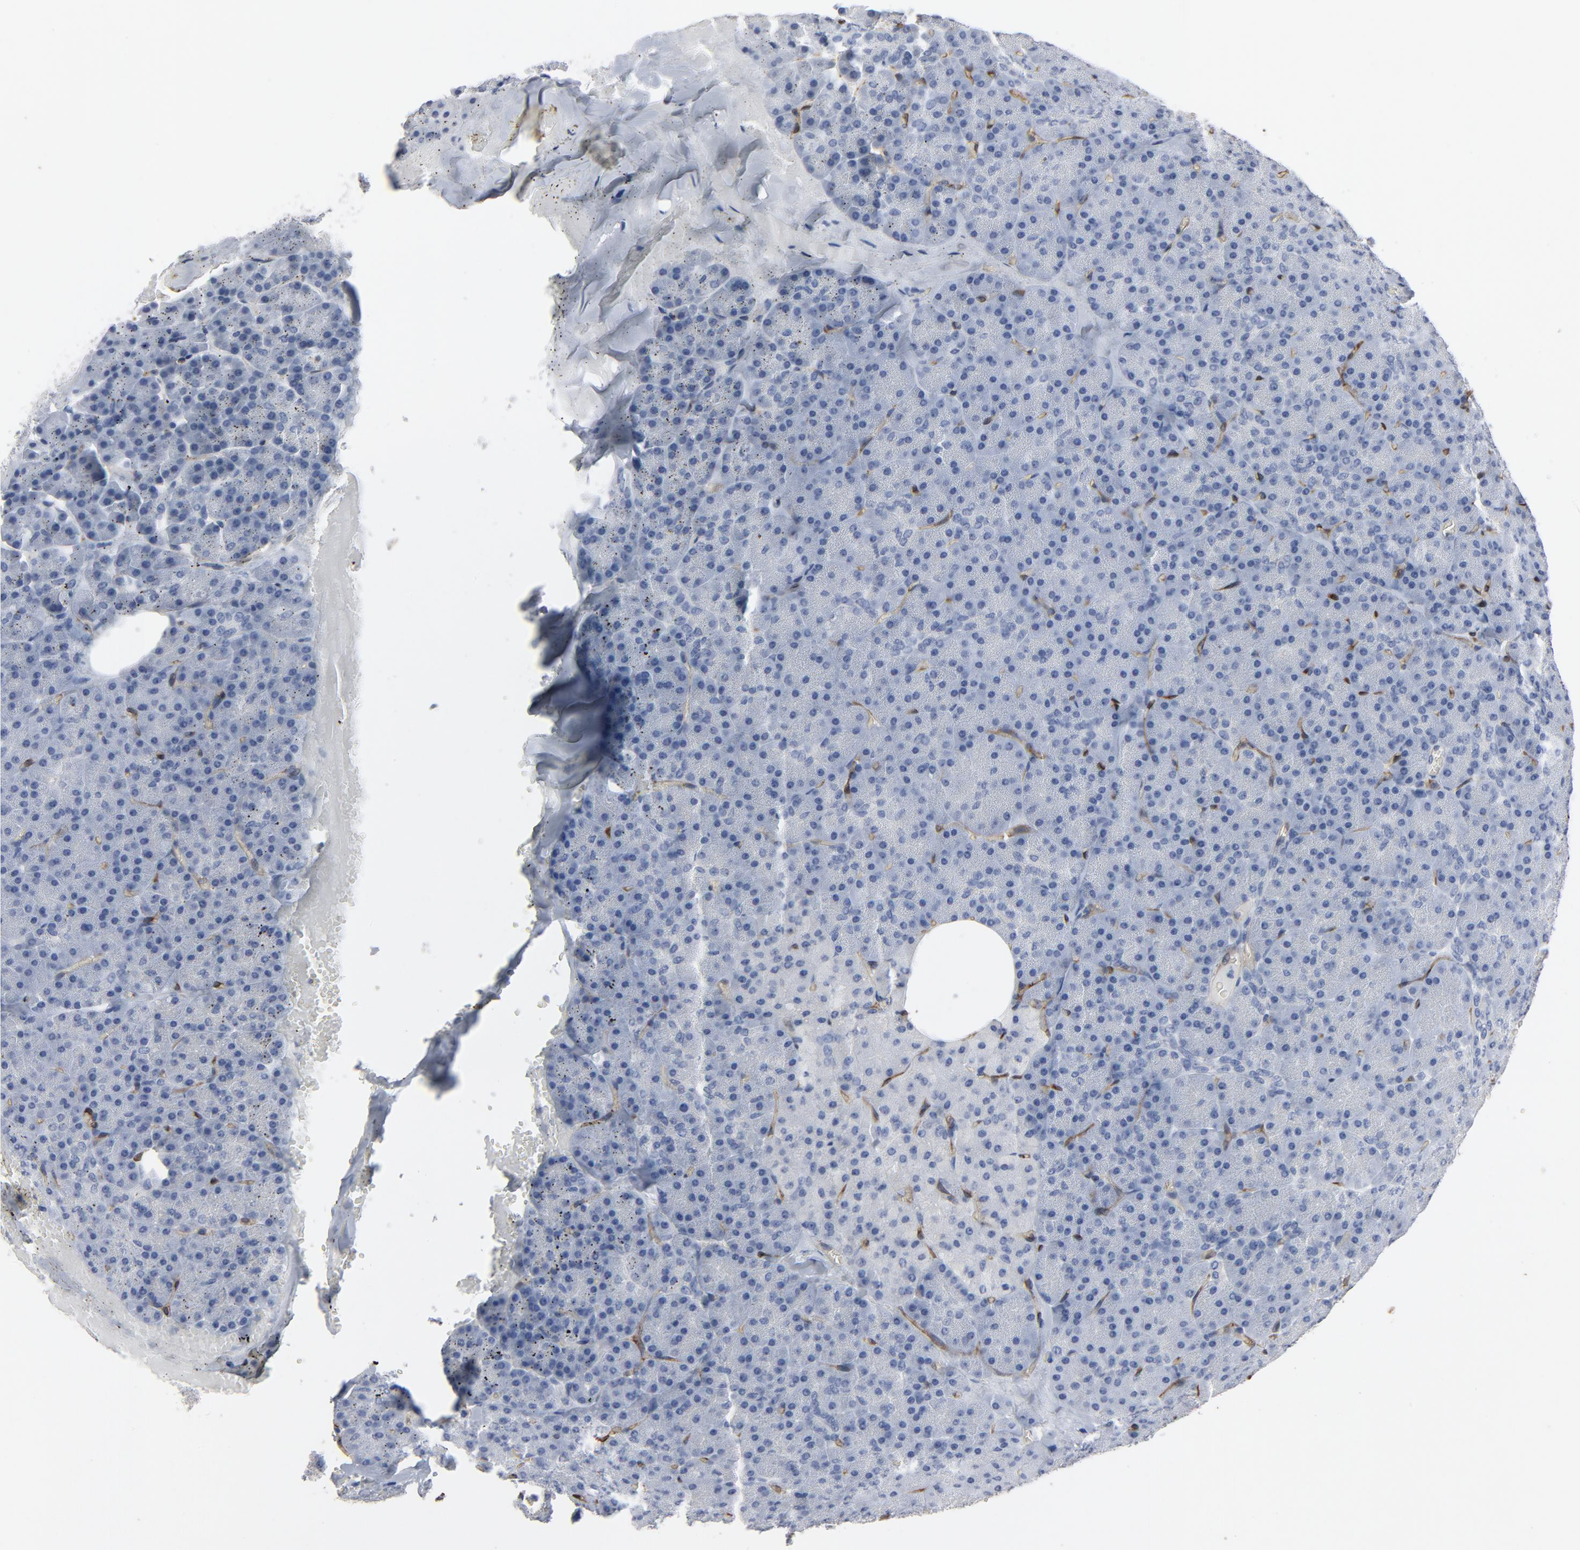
{"staining": {"intensity": "negative", "quantity": "none", "location": "none"}, "tissue": "pancreas", "cell_type": "Exocrine glandular cells", "image_type": "normal", "snomed": [{"axis": "morphology", "description": "Normal tissue, NOS"}, {"axis": "topography", "description": "Pancreas"}], "caption": "Human pancreas stained for a protein using immunohistochemistry (IHC) reveals no positivity in exocrine glandular cells.", "gene": "KDR", "patient": {"sex": "female", "age": 35}}